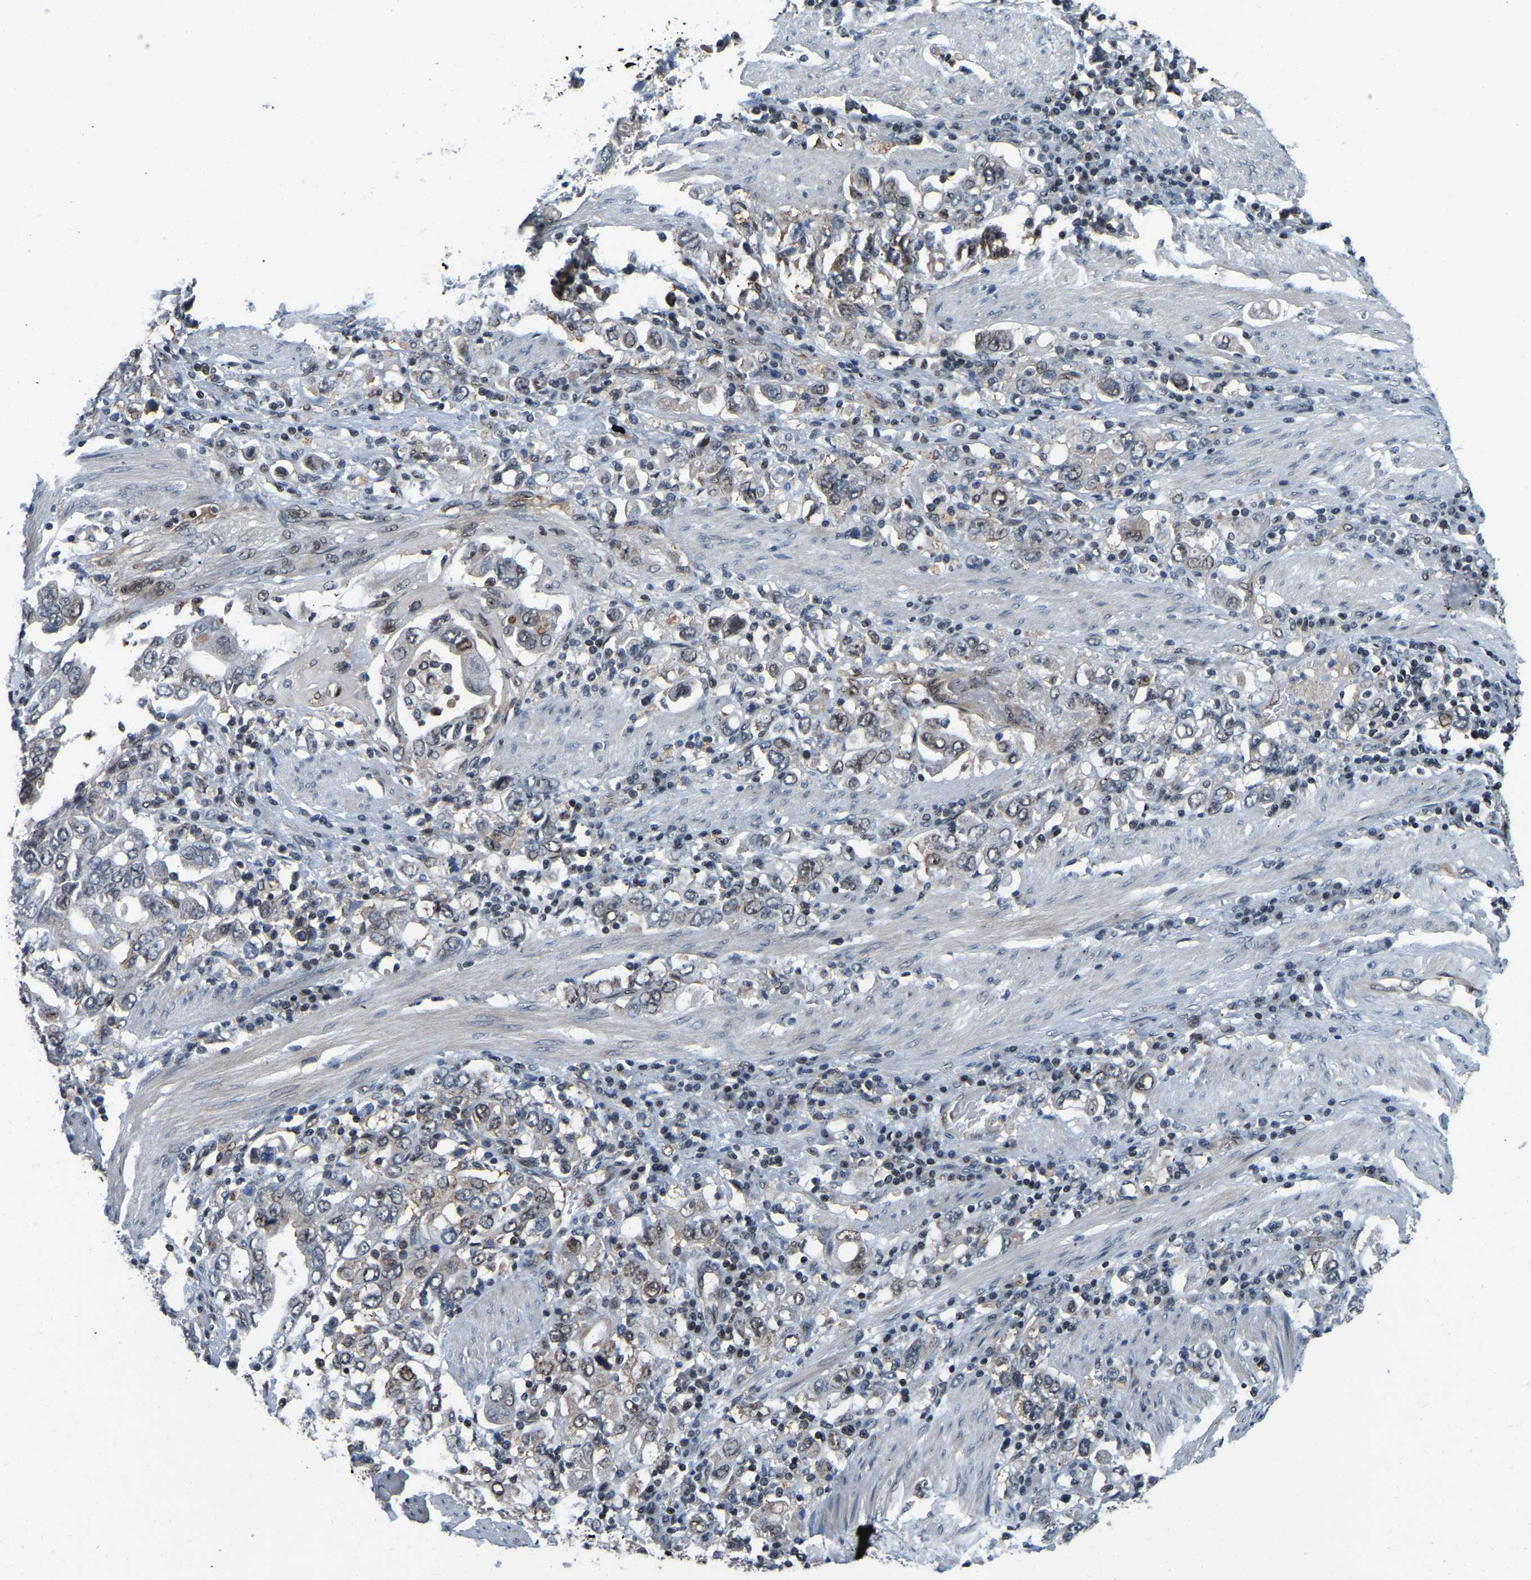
{"staining": {"intensity": "weak", "quantity": "<25%", "location": "nuclear"}, "tissue": "stomach cancer", "cell_type": "Tumor cells", "image_type": "cancer", "snomed": [{"axis": "morphology", "description": "Adenocarcinoma, NOS"}, {"axis": "topography", "description": "Stomach, upper"}], "caption": "This is an IHC micrograph of stomach adenocarcinoma. There is no staining in tumor cells.", "gene": "DFFA", "patient": {"sex": "male", "age": 62}}